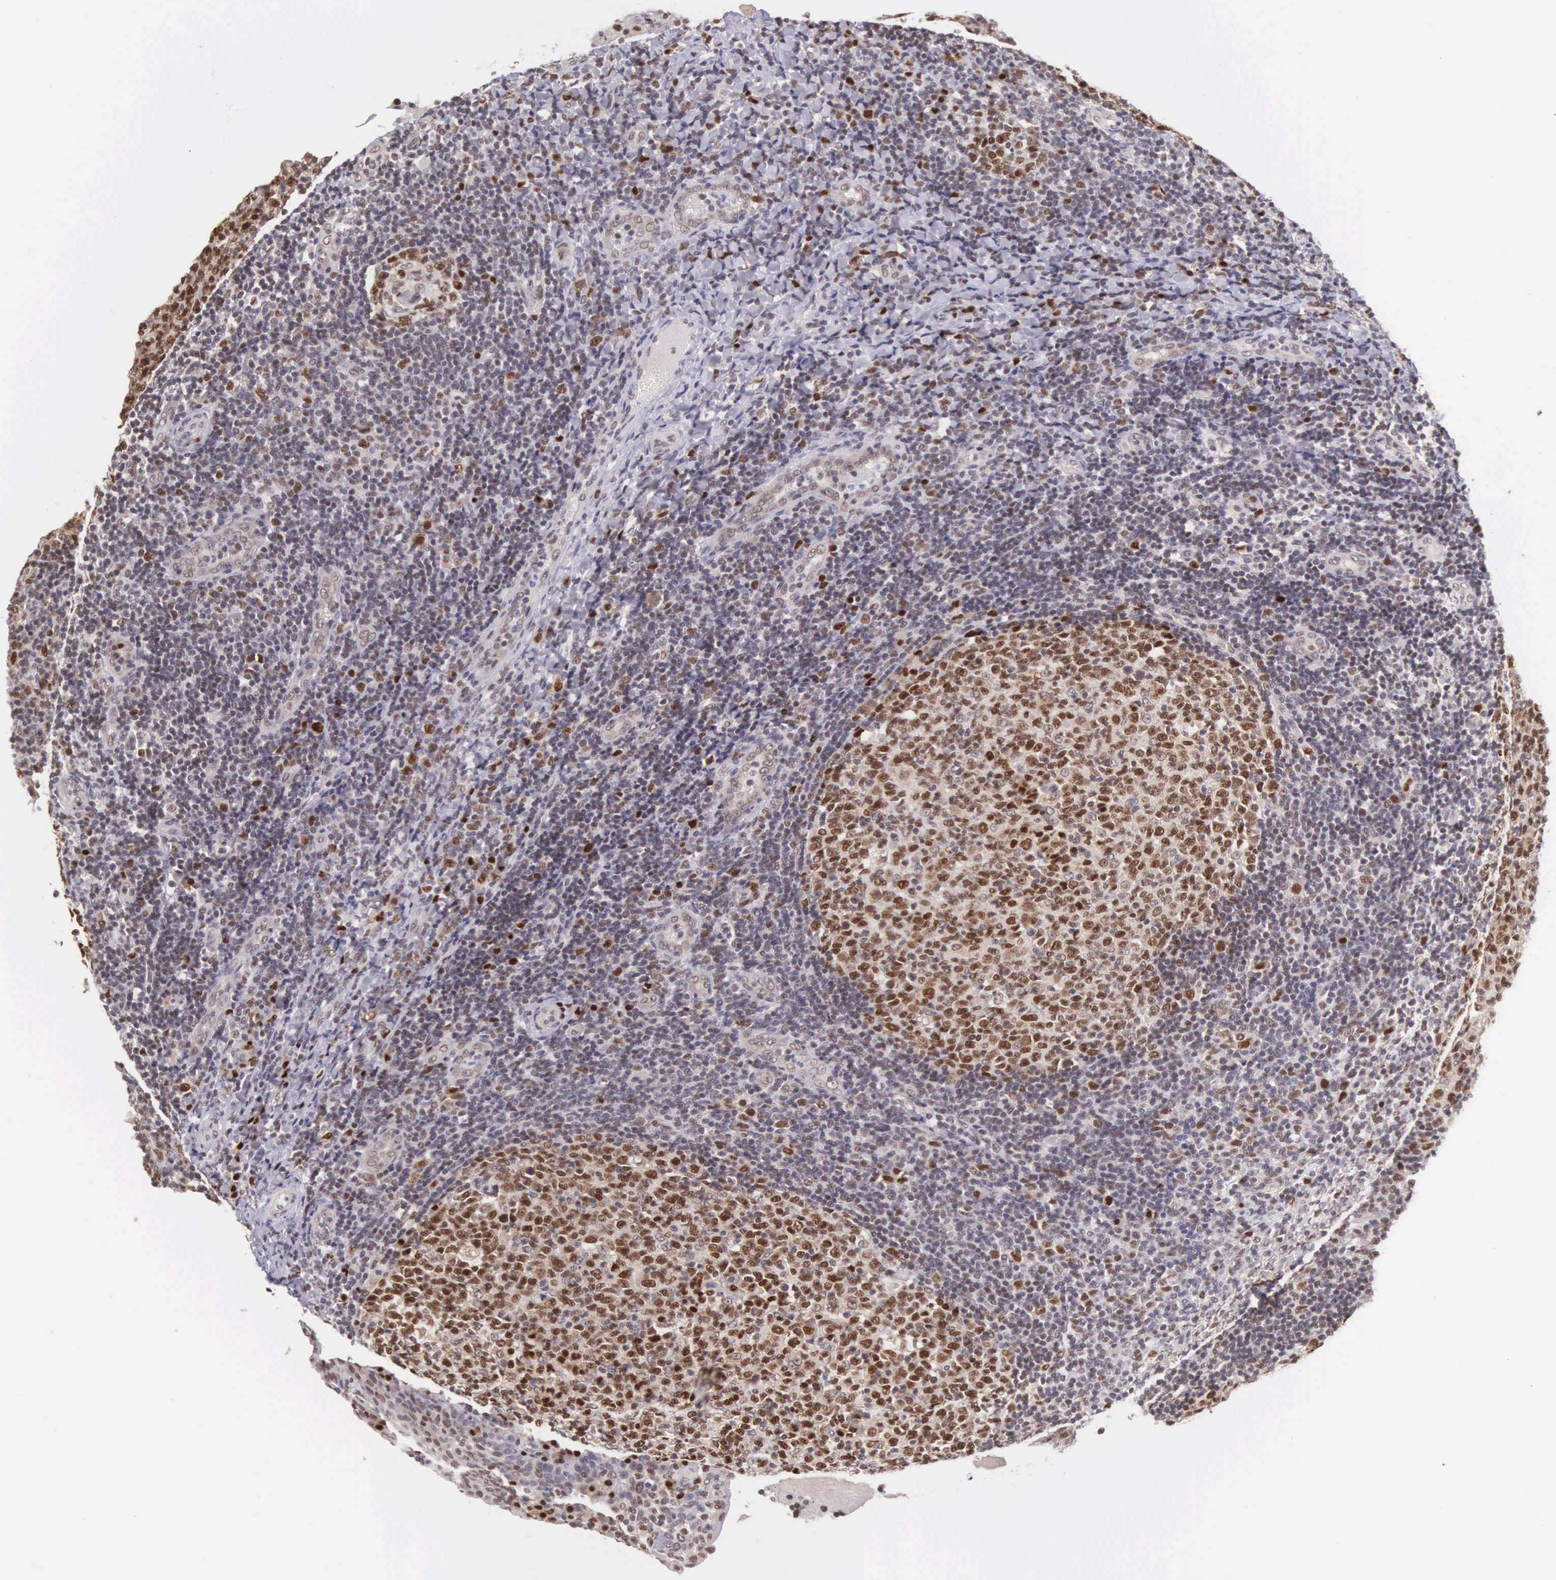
{"staining": {"intensity": "moderate", "quantity": "25%-75%", "location": "nuclear"}, "tissue": "tonsil", "cell_type": "Germinal center cells", "image_type": "normal", "snomed": [{"axis": "morphology", "description": "Normal tissue, NOS"}, {"axis": "topography", "description": "Tonsil"}], "caption": "Immunohistochemistry (IHC) micrograph of unremarkable tonsil: human tonsil stained using immunohistochemistry (IHC) displays medium levels of moderate protein expression localized specifically in the nuclear of germinal center cells, appearing as a nuclear brown color.", "gene": "CCDC117", "patient": {"sex": "female", "age": 3}}